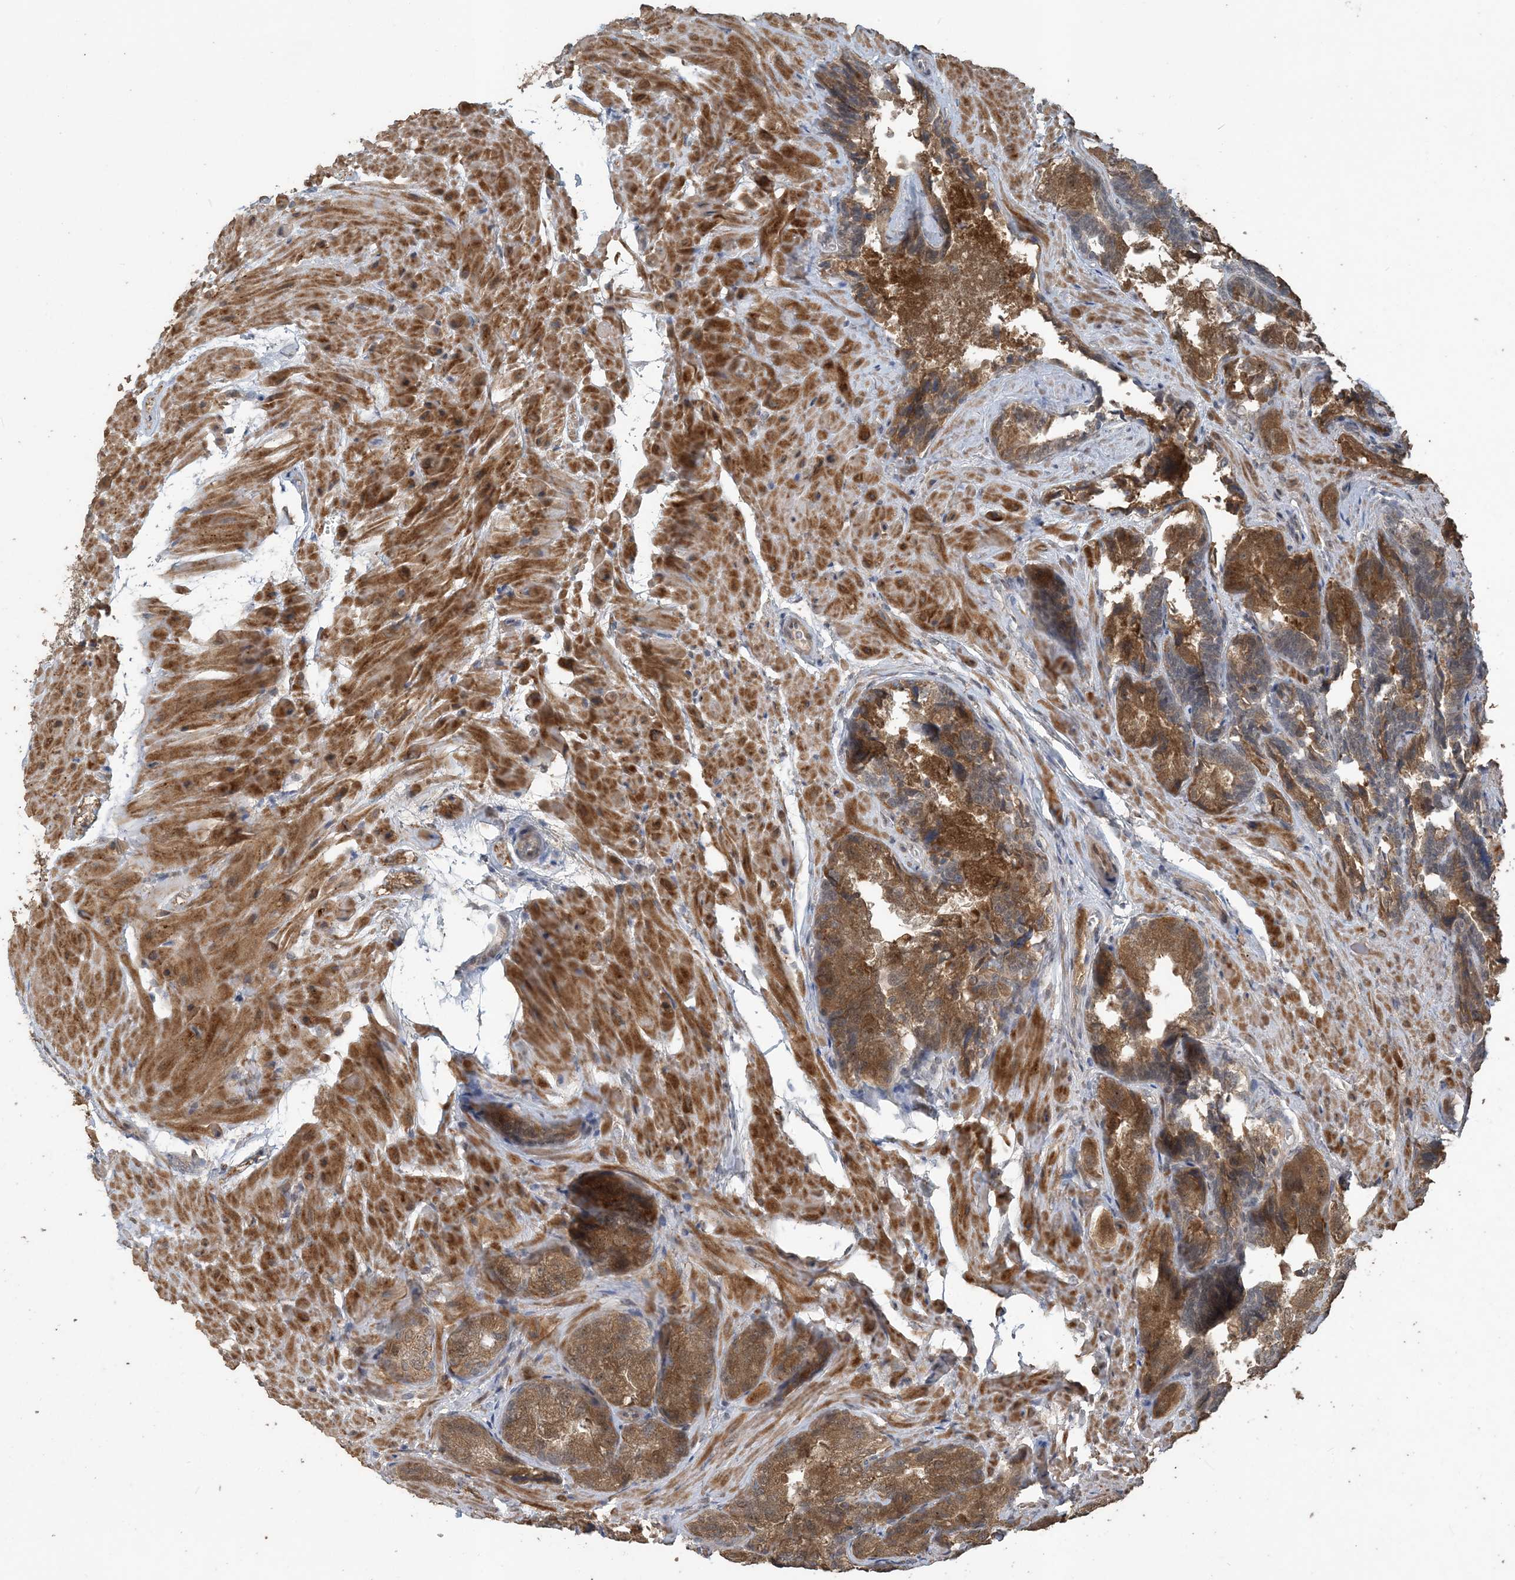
{"staining": {"intensity": "moderate", "quantity": ">75%", "location": "cytoplasmic/membranous"}, "tissue": "seminal vesicle", "cell_type": "Glandular cells", "image_type": "normal", "snomed": [{"axis": "morphology", "description": "Normal tissue, NOS"}, {"axis": "topography", "description": "Seminal veicle"}, {"axis": "topography", "description": "Peripheral nerve tissue"}], "caption": "Glandular cells exhibit medium levels of moderate cytoplasmic/membranous staining in approximately >75% of cells in benign seminal vesicle. Nuclei are stained in blue.", "gene": "ZC3H12A", "patient": {"sex": "male", "age": 63}}